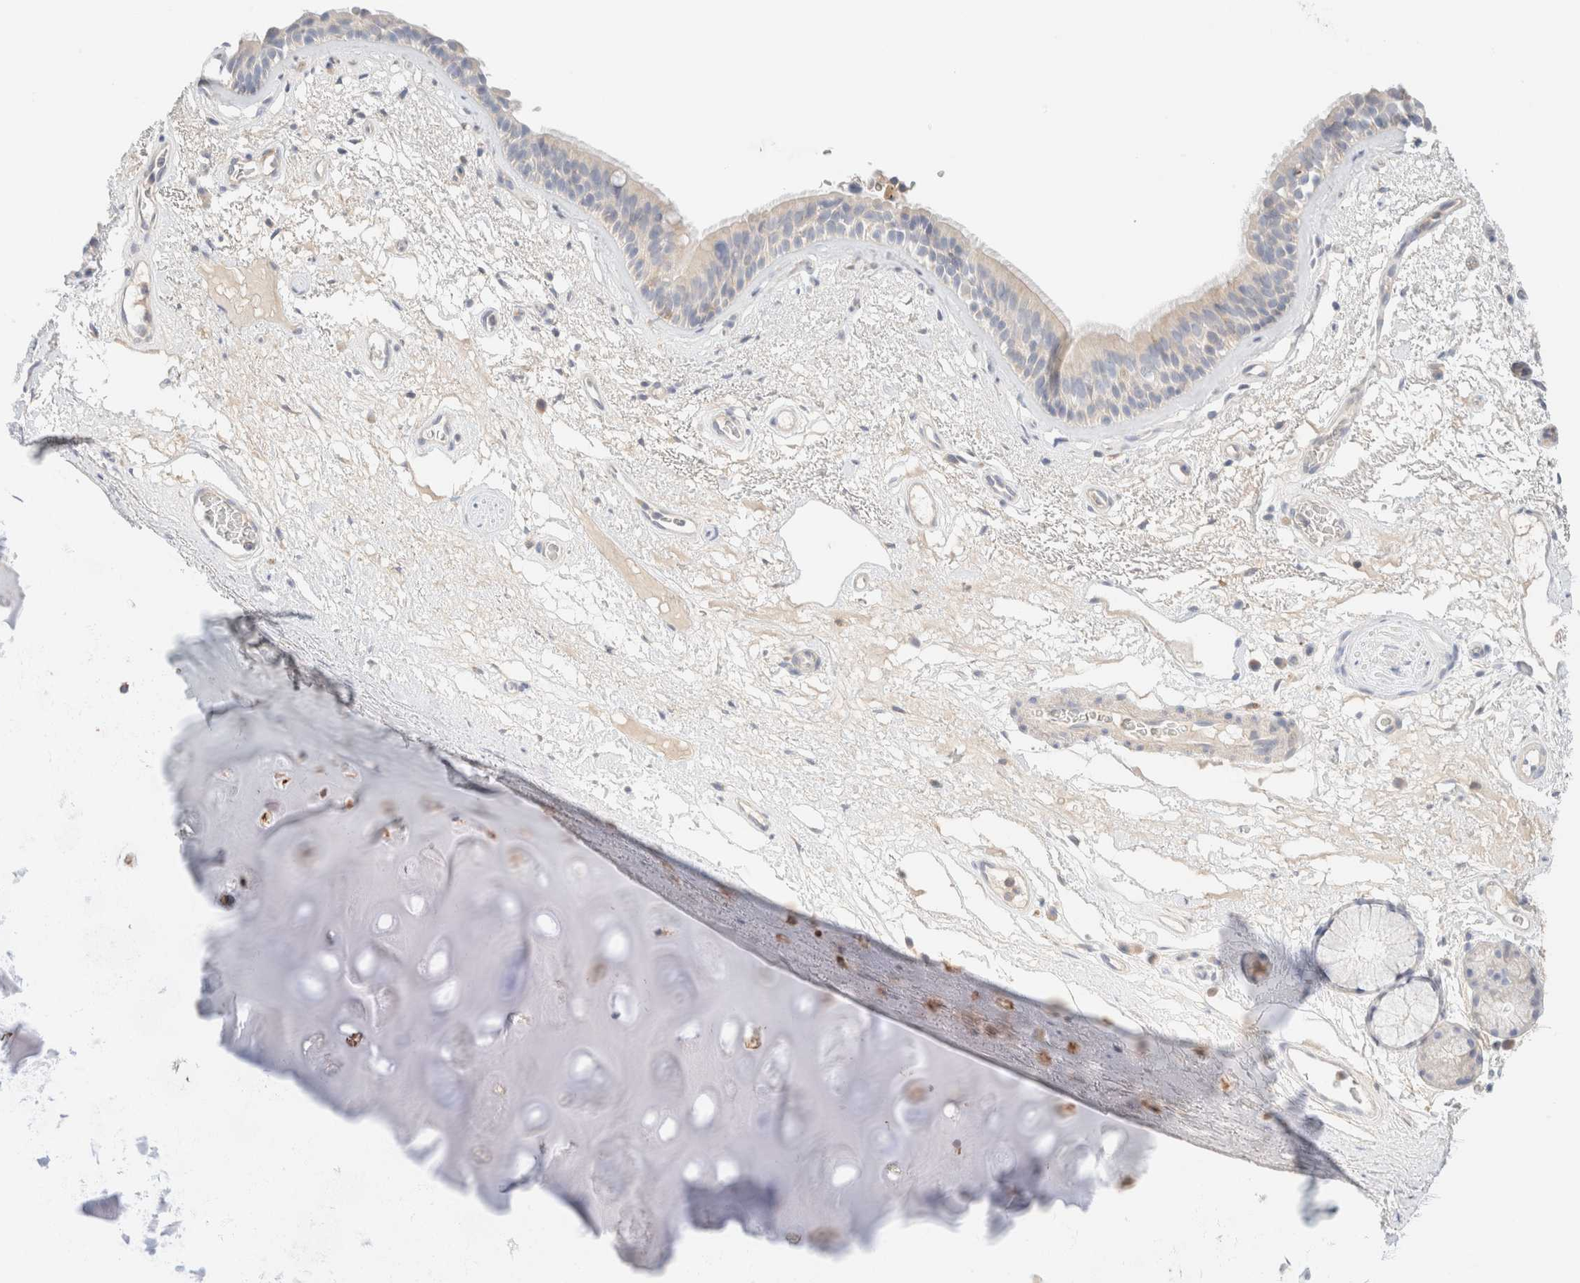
{"staining": {"intensity": "moderate", "quantity": "<25%", "location": "cytoplasmic/membranous"}, "tissue": "bronchus", "cell_type": "Respiratory epithelial cells", "image_type": "normal", "snomed": [{"axis": "morphology", "description": "Normal tissue, NOS"}, {"axis": "topography", "description": "Cartilage tissue"}], "caption": "Immunohistochemical staining of unremarkable bronchus demonstrates low levels of moderate cytoplasmic/membranous positivity in about <25% of respiratory epithelial cells.", "gene": "SARM1", "patient": {"sex": "female", "age": 63}}